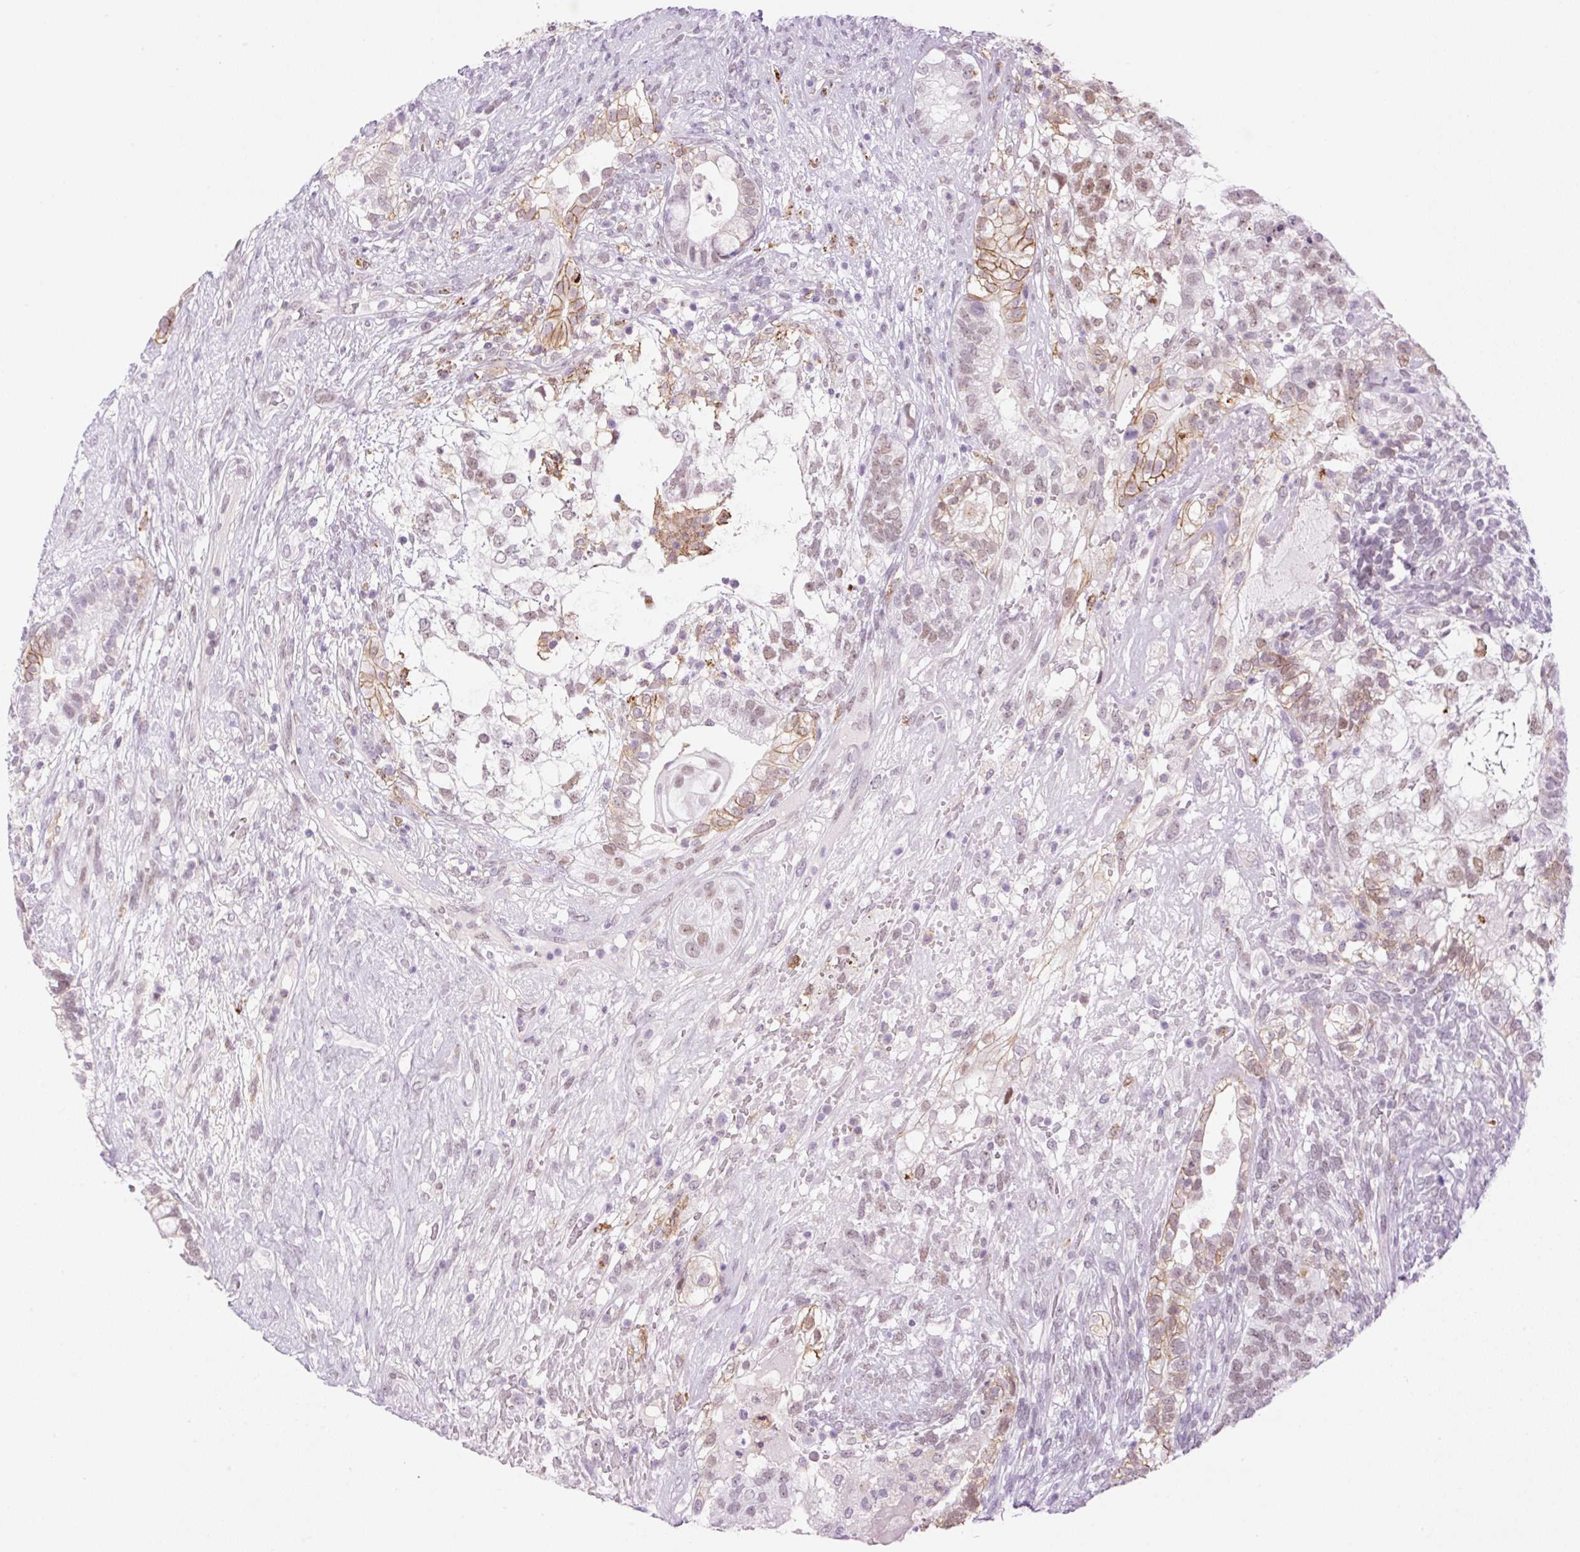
{"staining": {"intensity": "moderate", "quantity": "25%-75%", "location": "cytoplasmic/membranous,nuclear"}, "tissue": "testis cancer", "cell_type": "Tumor cells", "image_type": "cancer", "snomed": [{"axis": "morphology", "description": "Seminoma, NOS"}, {"axis": "morphology", "description": "Carcinoma, Embryonal, NOS"}, {"axis": "topography", "description": "Testis"}], "caption": "Human testis embryonal carcinoma stained with a brown dye exhibits moderate cytoplasmic/membranous and nuclear positive staining in approximately 25%-75% of tumor cells.", "gene": "PALM3", "patient": {"sex": "male", "age": 41}}